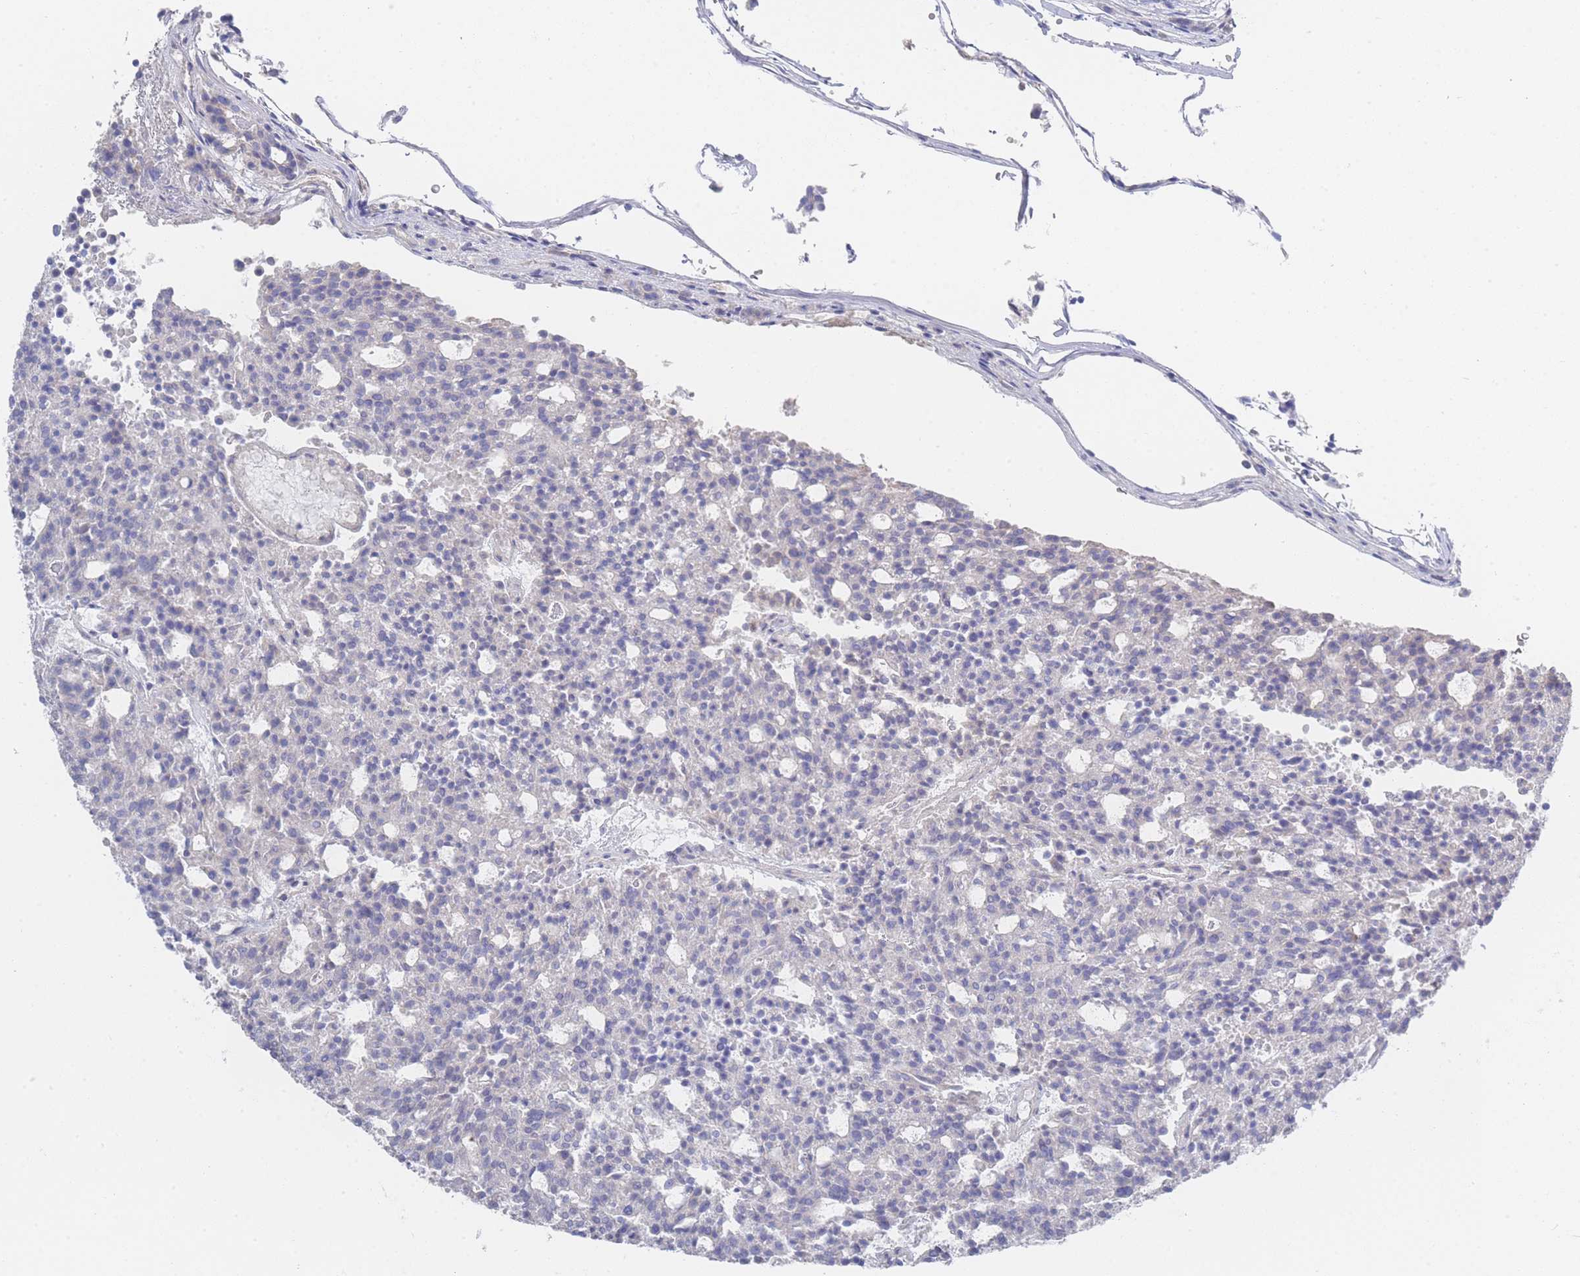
{"staining": {"intensity": "negative", "quantity": "none", "location": "none"}, "tissue": "carcinoid", "cell_type": "Tumor cells", "image_type": "cancer", "snomed": [{"axis": "morphology", "description": "Carcinoid, malignant, NOS"}, {"axis": "topography", "description": "Pancreas"}], "caption": "Carcinoid was stained to show a protein in brown. There is no significant positivity in tumor cells. (Immunohistochemistry, brightfield microscopy, high magnification).", "gene": "ZNF142", "patient": {"sex": "female", "age": 54}}